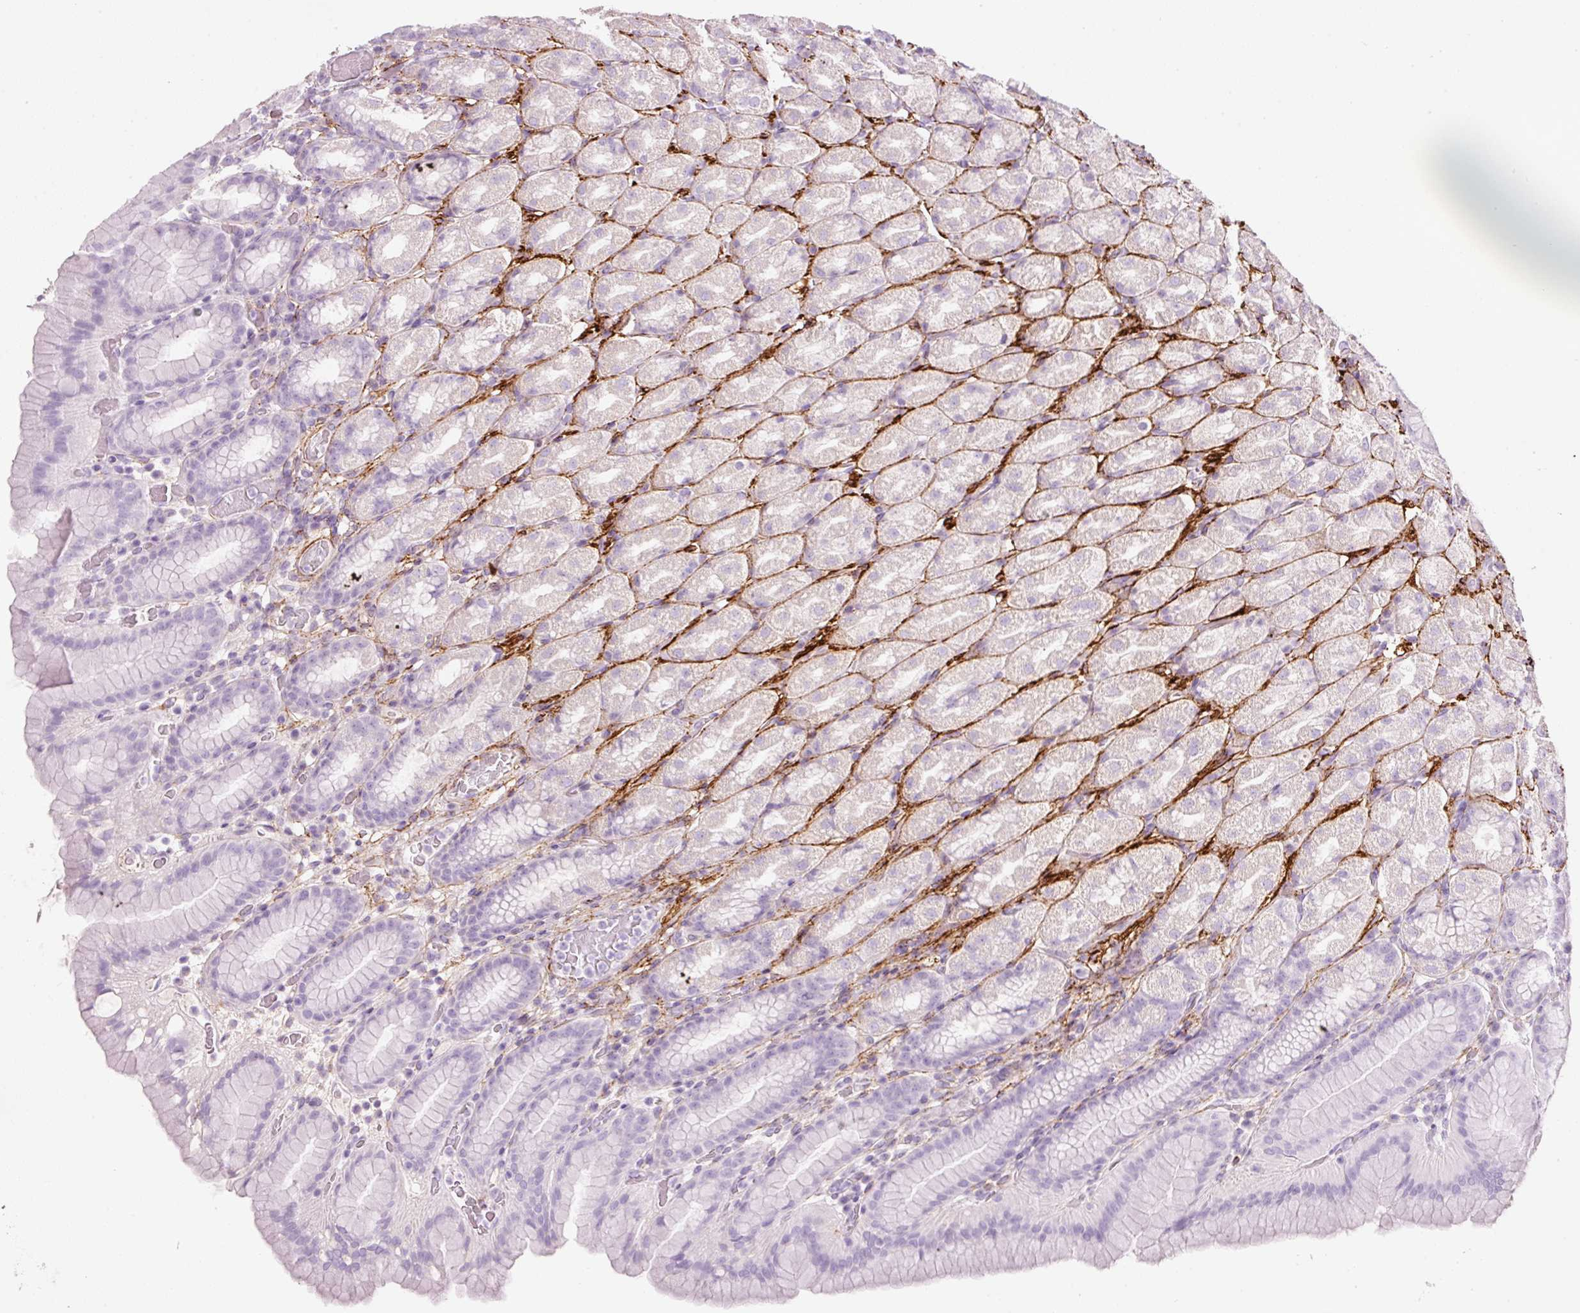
{"staining": {"intensity": "negative", "quantity": "none", "location": "none"}, "tissue": "stomach", "cell_type": "Glandular cells", "image_type": "normal", "snomed": [{"axis": "morphology", "description": "Normal tissue, NOS"}, {"axis": "topography", "description": "Stomach, upper"}, {"axis": "topography", "description": "Stomach"}], "caption": "The histopathology image exhibits no staining of glandular cells in benign stomach.", "gene": "MFAP4", "patient": {"sex": "male", "age": 68}}